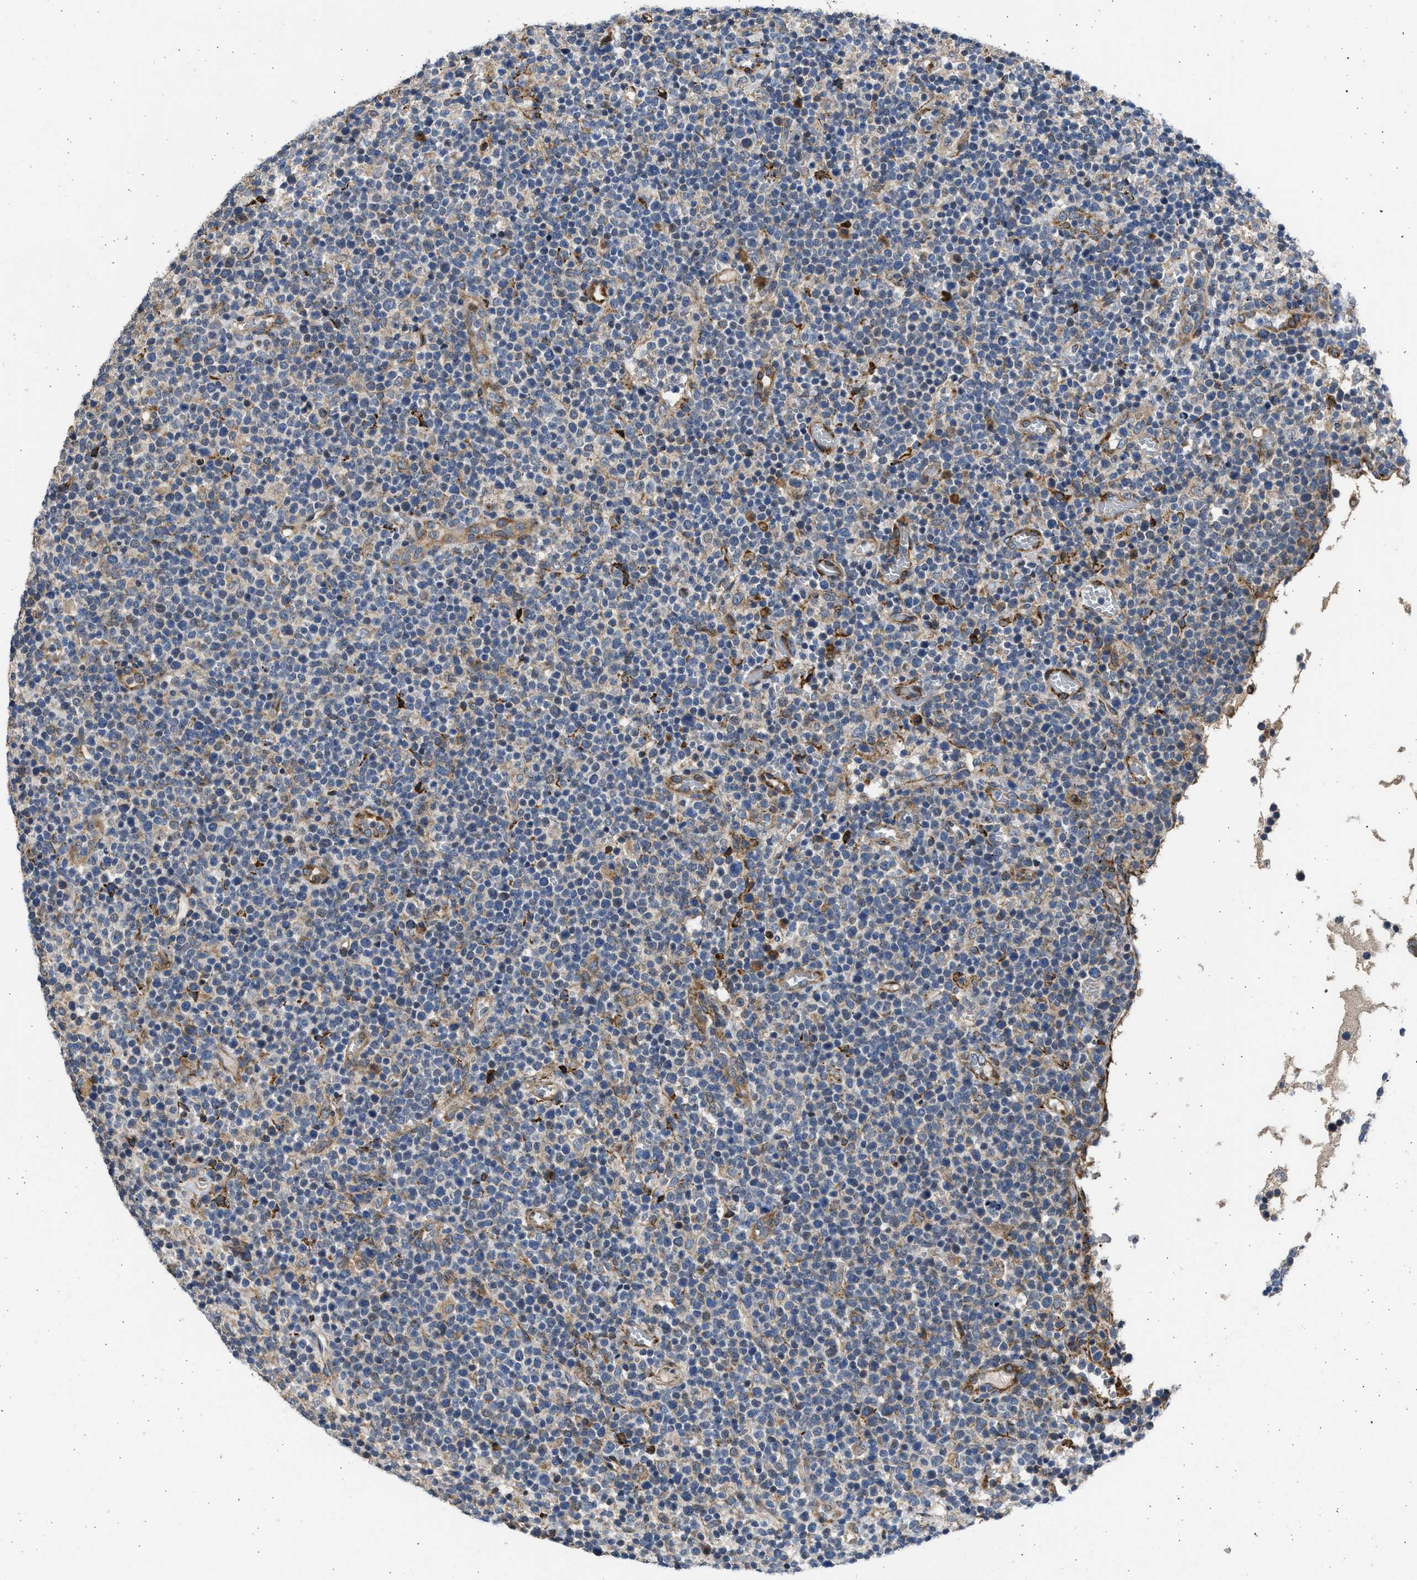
{"staining": {"intensity": "weak", "quantity": "25%-75%", "location": "cytoplasmic/membranous"}, "tissue": "lymphoma", "cell_type": "Tumor cells", "image_type": "cancer", "snomed": [{"axis": "morphology", "description": "Malignant lymphoma, non-Hodgkin's type, High grade"}, {"axis": "topography", "description": "Lymph node"}], "caption": "IHC histopathology image of neoplastic tissue: human malignant lymphoma, non-Hodgkin's type (high-grade) stained using immunohistochemistry (IHC) exhibits low levels of weak protein expression localized specifically in the cytoplasmic/membranous of tumor cells, appearing as a cytoplasmic/membranous brown color.", "gene": "PLD2", "patient": {"sex": "male", "age": 61}}